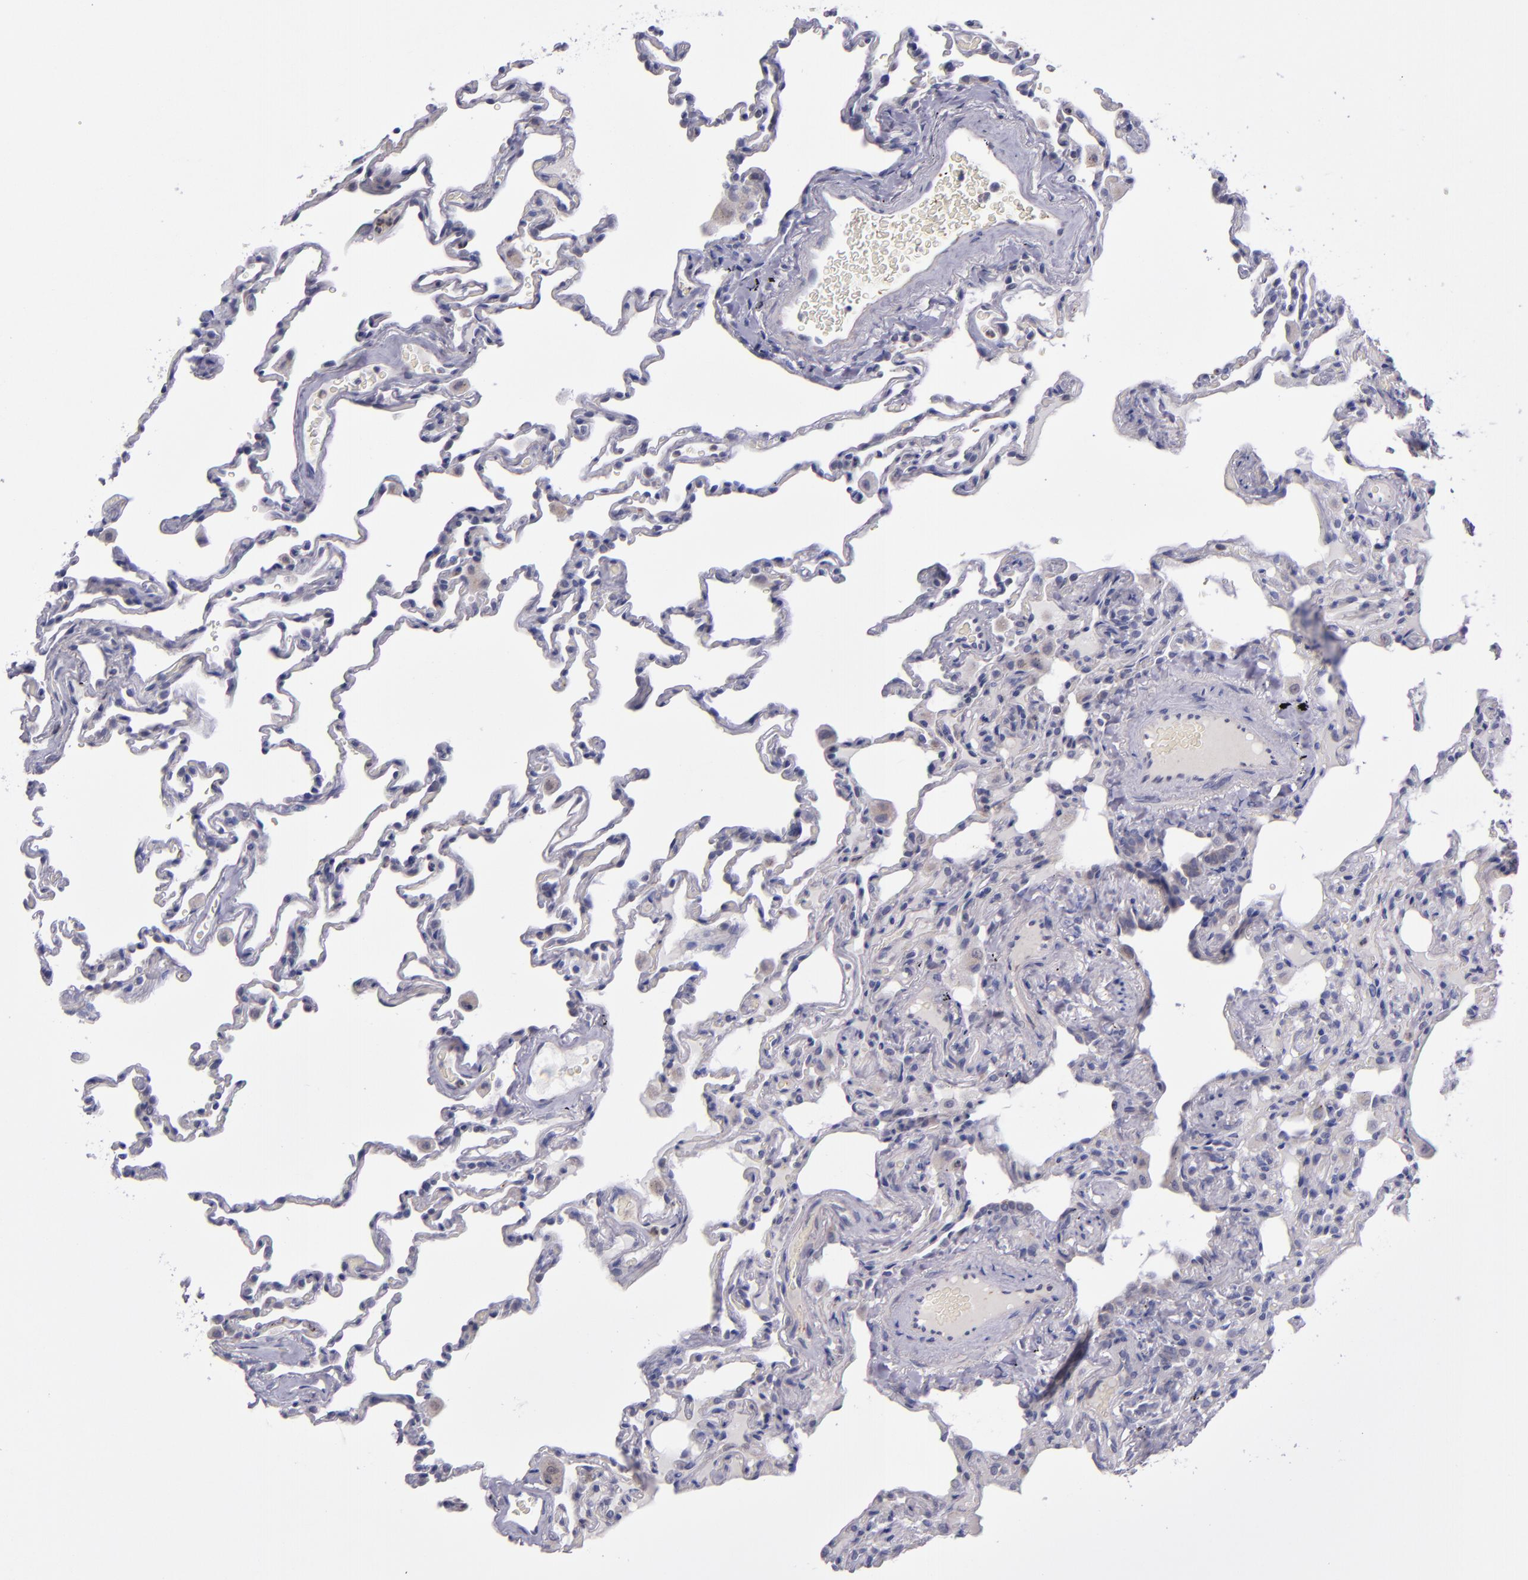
{"staining": {"intensity": "negative", "quantity": "none", "location": "none"}, "tissue": "lung", "cell_type": "Alveolar cells", "image_type": "normal", "snomed": [{"axis": "morphology", "description": "Normal tissue, NOS"}, {"axis": "topography", "description": "Lung"}], "caption": "IHC micrograph of normal lung: lung stained with DAB shows no significant protein staining in alveolar cells.", "gene": "RAB41", "patient": {"sex": "male", "age": 59}}